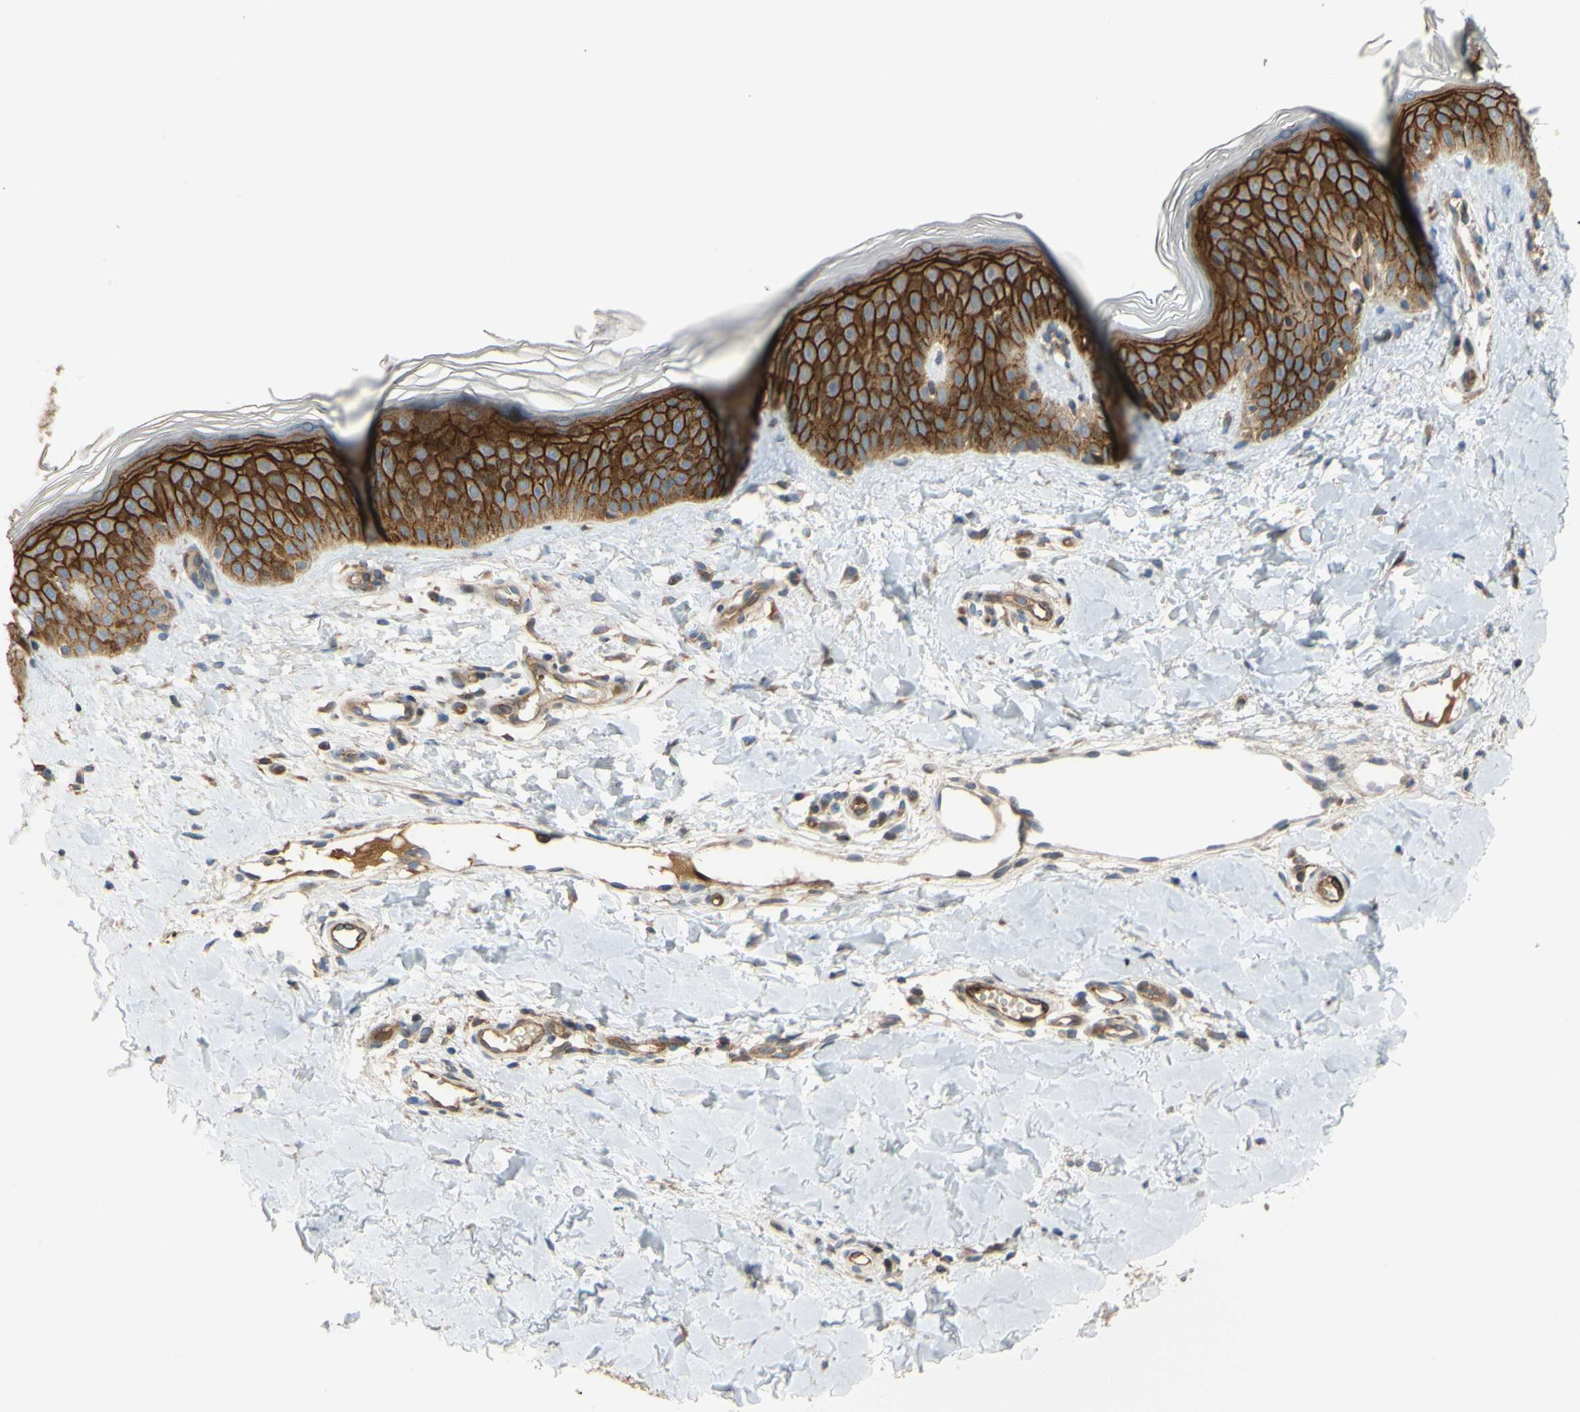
{"staining": {"intensity": "weak", "quantity": ">75%", "location": "cytoplasmic/membranous"}, "tissue": "skin", "cell_type": "Fibroblasts", "image_type": "normal", "snomed": [{"axis": "morphology", "description": "Normal tissue, NOS"}, {"axis": "topography", "description": "Skin"}], "caption": "The immunohistochemical stain shows weak cytoplasmic/membranous expression in fibroblasts of normal skin.", "gene": "SPTLC1", "patient": {"sex": "male", "age": 16}}